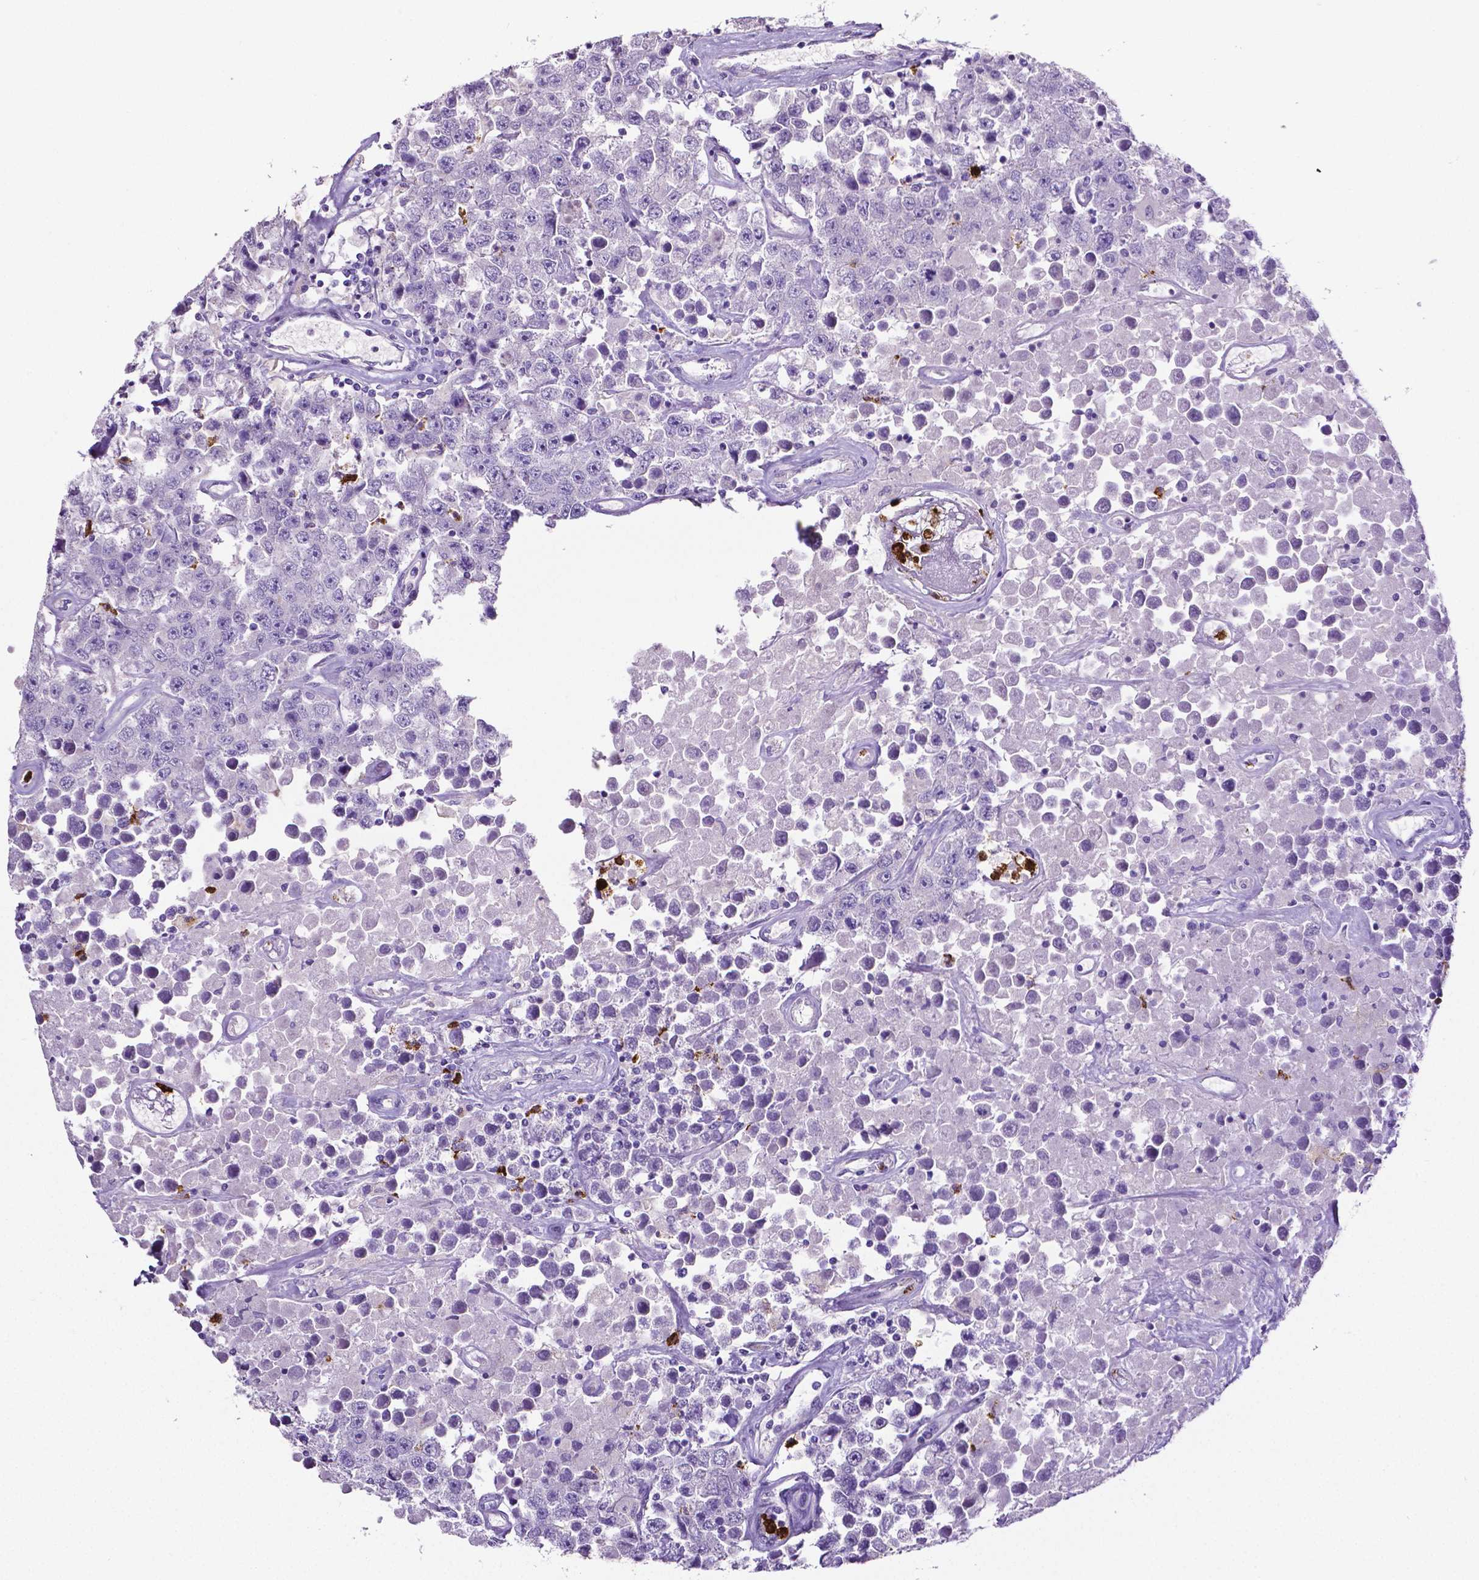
{"staining": {"intensity": "negative", "quantity": "none", "location": "none"}, "tissue": "testis cancer", "cell_type": "Tumor cells", "image_type": "cancer", "snomed": [{"axis": "morphology", "description": "Seminoma, NOS"}, {"axis": "topography", "description": "Testis"}], "caption": "Seminoma (testis) was stained to show a protein in brown. There is no significant positivity in tumor cells.", "gene": "MMP9", "patient": {"sex": "male", "age": 52}}